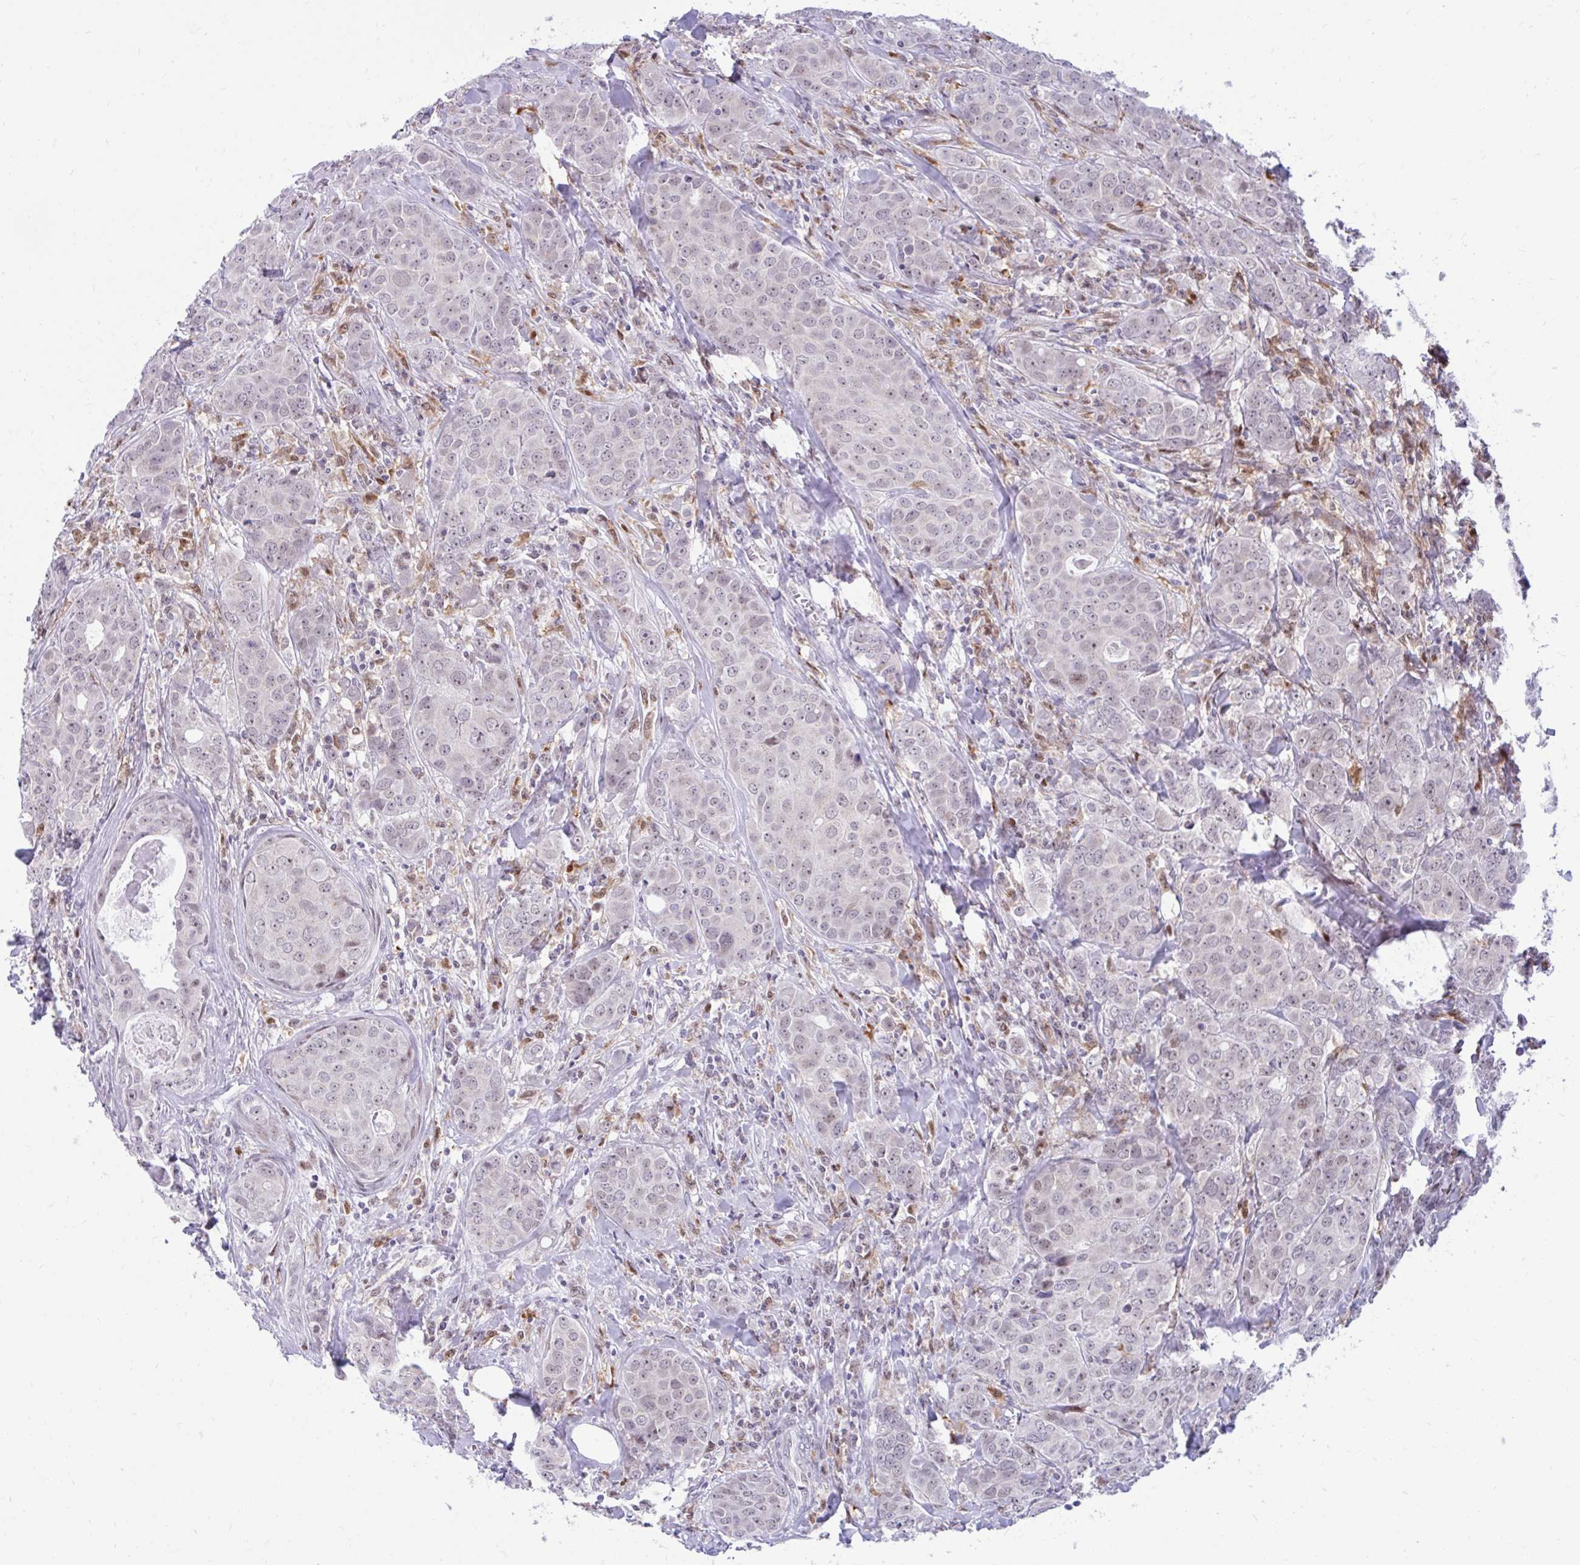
{"staining": {"intensity": "weak", "quantity": "25%-75%", "location": "nuclear"}, "tissue": "breast cancer", "cell_type": "Tumor cells", "image_type": "cancer", "snomed": [{"axis": "morphology", "description": "Duct carcinoma"}, {"axis": "topography", "description": "Breast"}], "caption": "This micrograph displays immunohistochemistry staining of human breast cancer (invasive ductal carcinoma), with low weak nuclear staining in about 25%-75% of tumor cells.", "gene": "GLB1L2", "patient": {"sex": "female", "age": 43}}